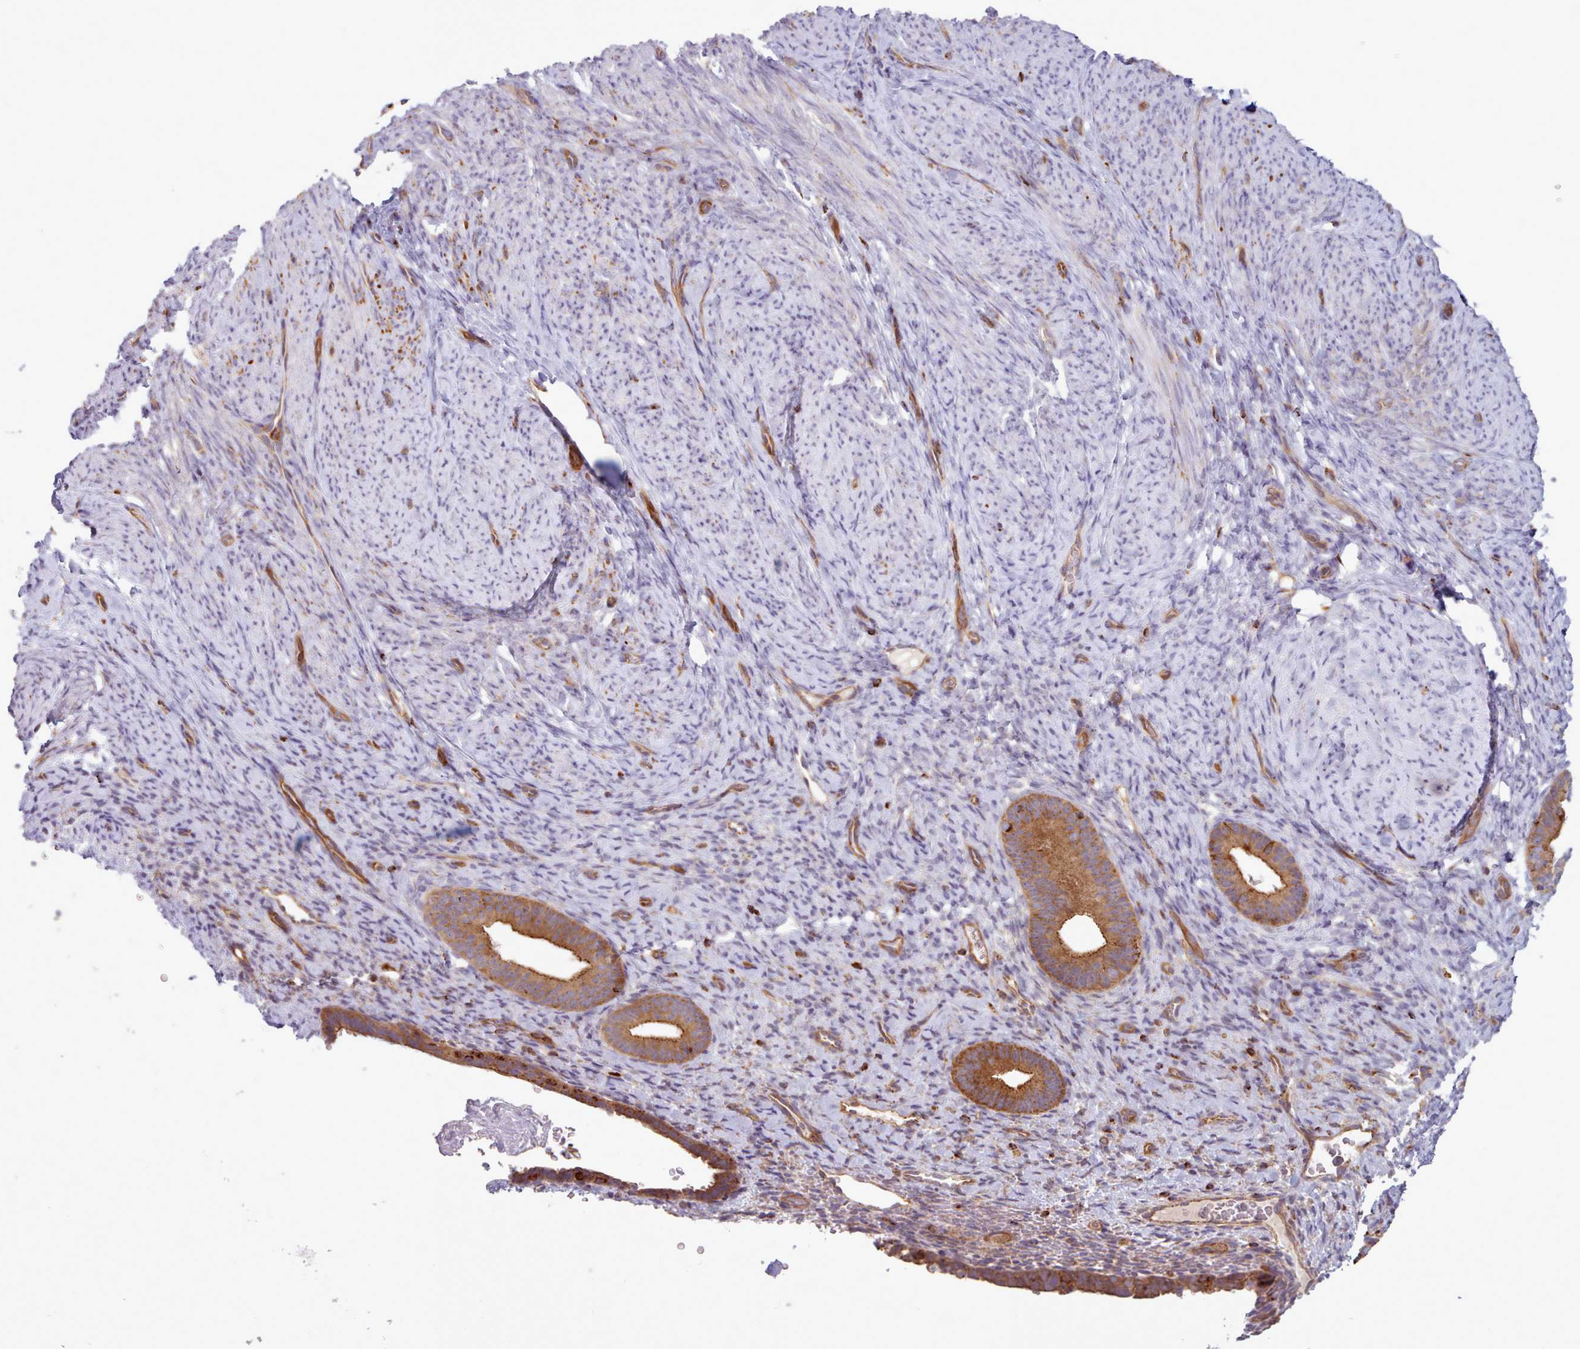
{"staining": {"intensity": "negative", "quantity": "none", "location": "none"}, "tissue": "endometrium", "cell_type": "Cells in endometrial stroma", "image_type": "normal", "snomed": [{"axis": "morphology", "description": "Normal tissue, NOS"}, {"axis": "topography", "description": "Endometrium"}], "caption": "This is an immunohistochemistry image of unremarkable human endometrium. There is no expression in cells in endometrial stroma.", "gene": "CRYBG1", "patient": {"sex": "female", "age": 65}}